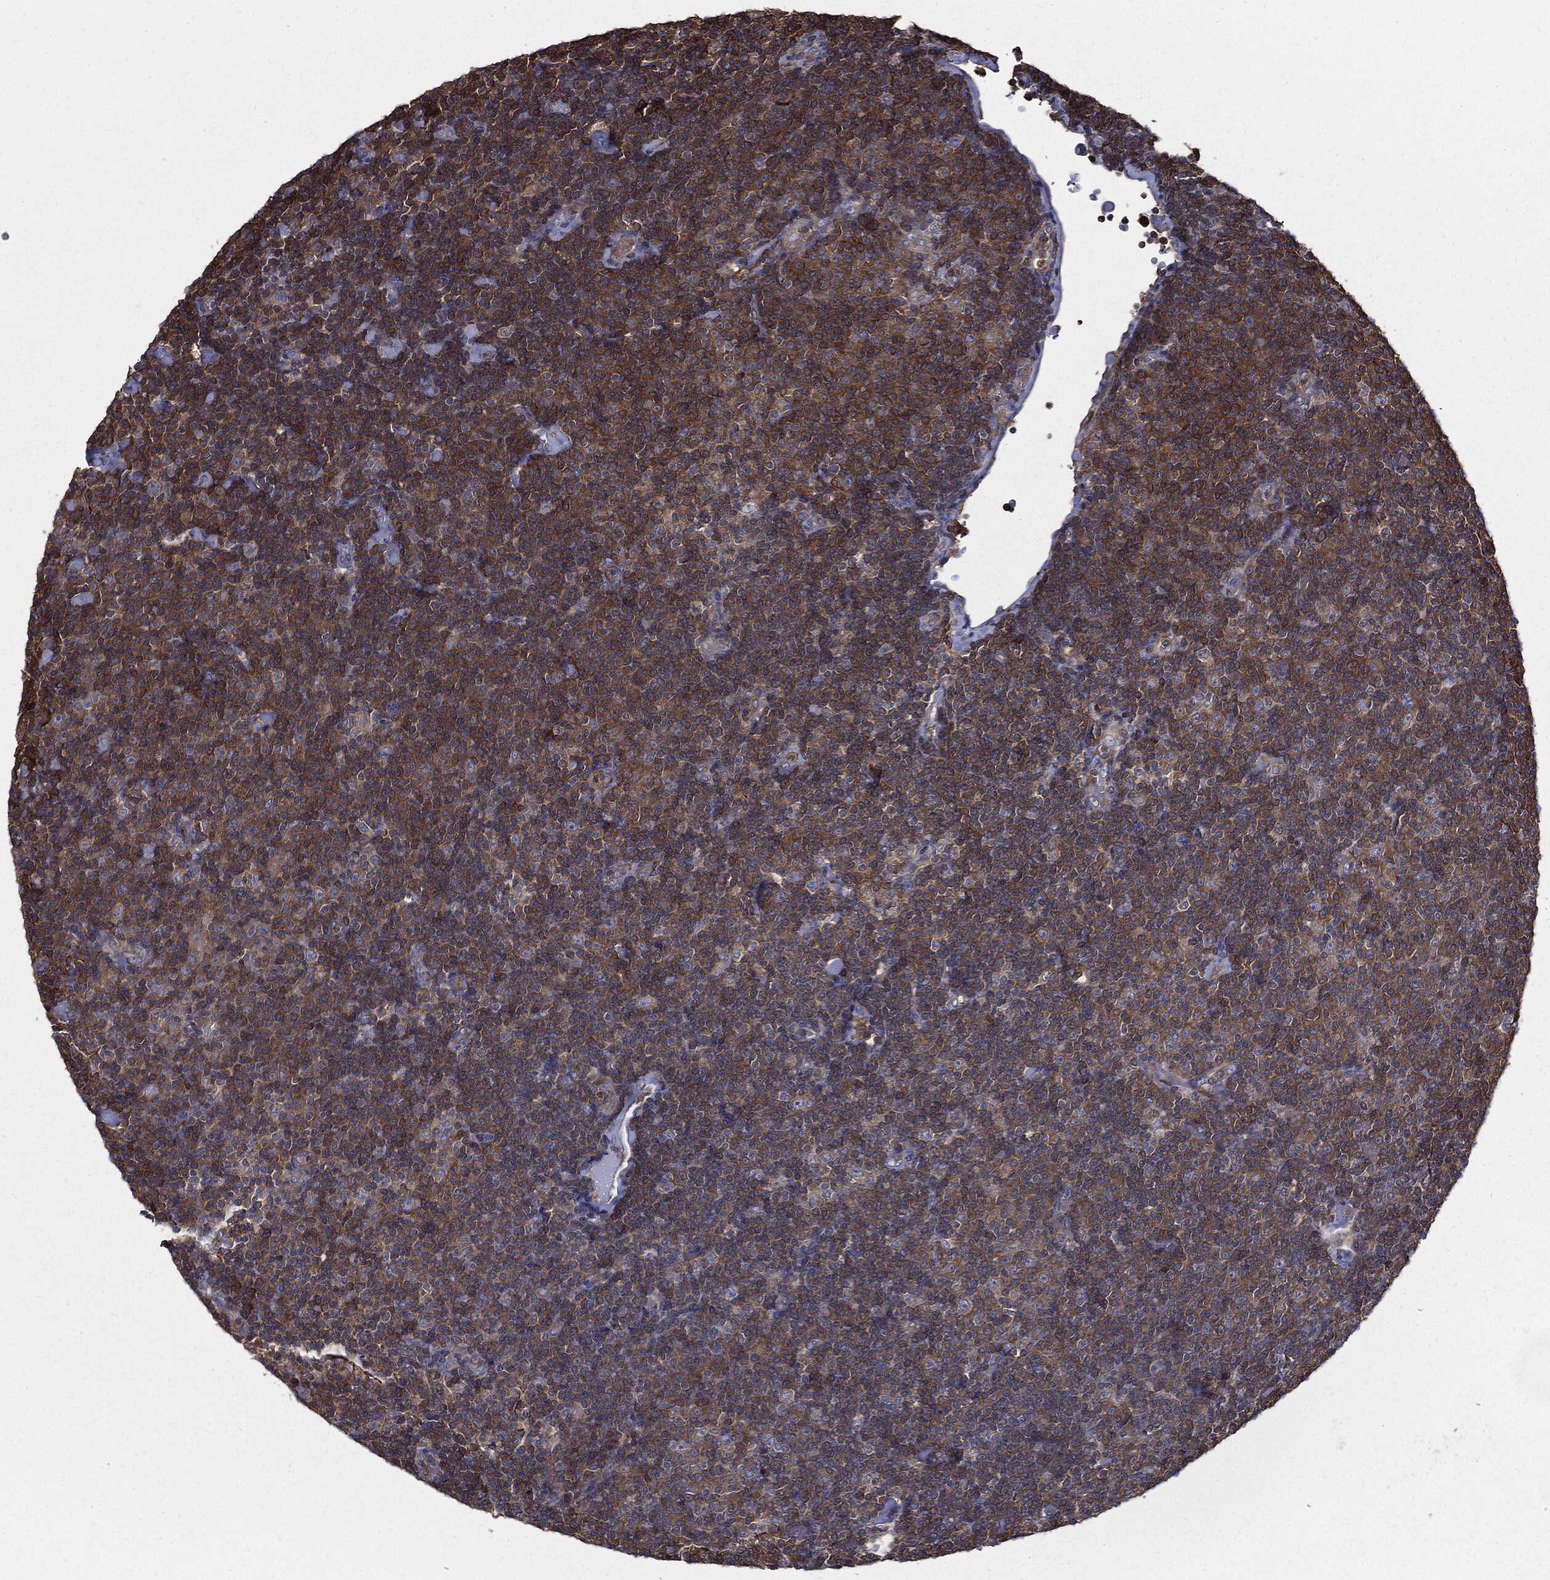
{"staining": {"intensity": "weak", "quantity": "25%-75%", "location": "cytoplasmic/membranous"}, "tissue": "lymphoma", "cell_type": "Tumor cells", "image_type": "cancer", "snomed": [{"axis": "morphology", "description": "Malignant lymphoma, non-Hodgkin's type, Low grade"}, {"axis": "topography", "description": "Lymph node"}], "caption": "Weak cytoplasmic/membranous protein positivity is seen in approximately 25%-75% of tumor cells in low-grade malignant lymphoma, non-Hodgkin's type.", "gene": "PDCD6IP", "patient": {"sex": "male", "age": 81}}